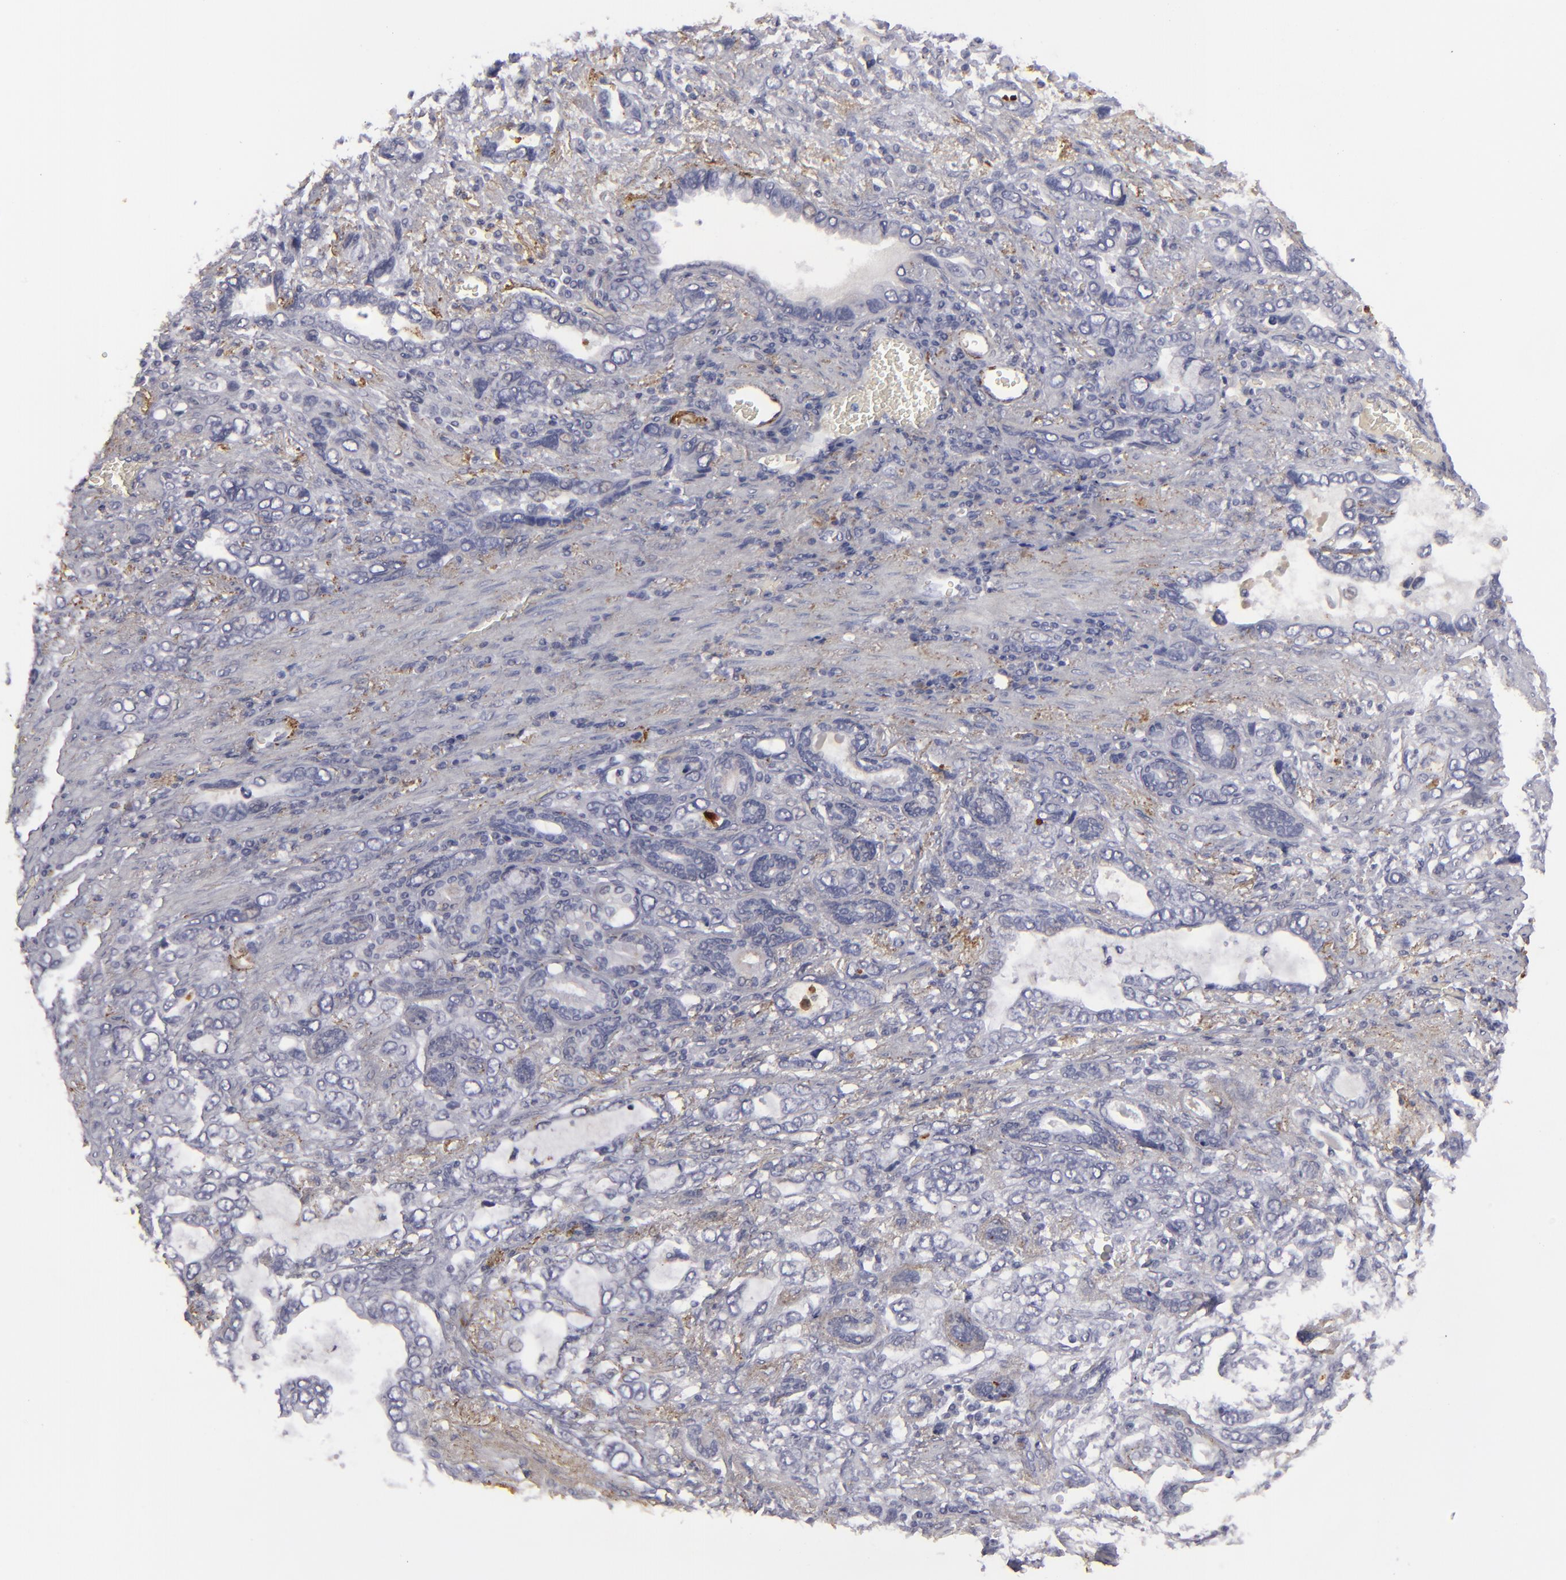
{"staining": {"intensity": "negative", "quantity": "none", "location": "none"}, "tissue": "stomach cancer", "cell_type": "Tumor cells", "image_type": "cancer", "snomed": [{"axis": "morphology", "description": "Adenocarcinoma, NOS"}, {"axis": "topography", "description": "Stomach"}], "caption": "Tumor cells show no significant staining in stomach cancer. (DAB (3,3'-diaminobenzidine) IHC with hematoxylin counter stain).", "gene": "C9", "patient": {"sex": "male", "age": 78}}